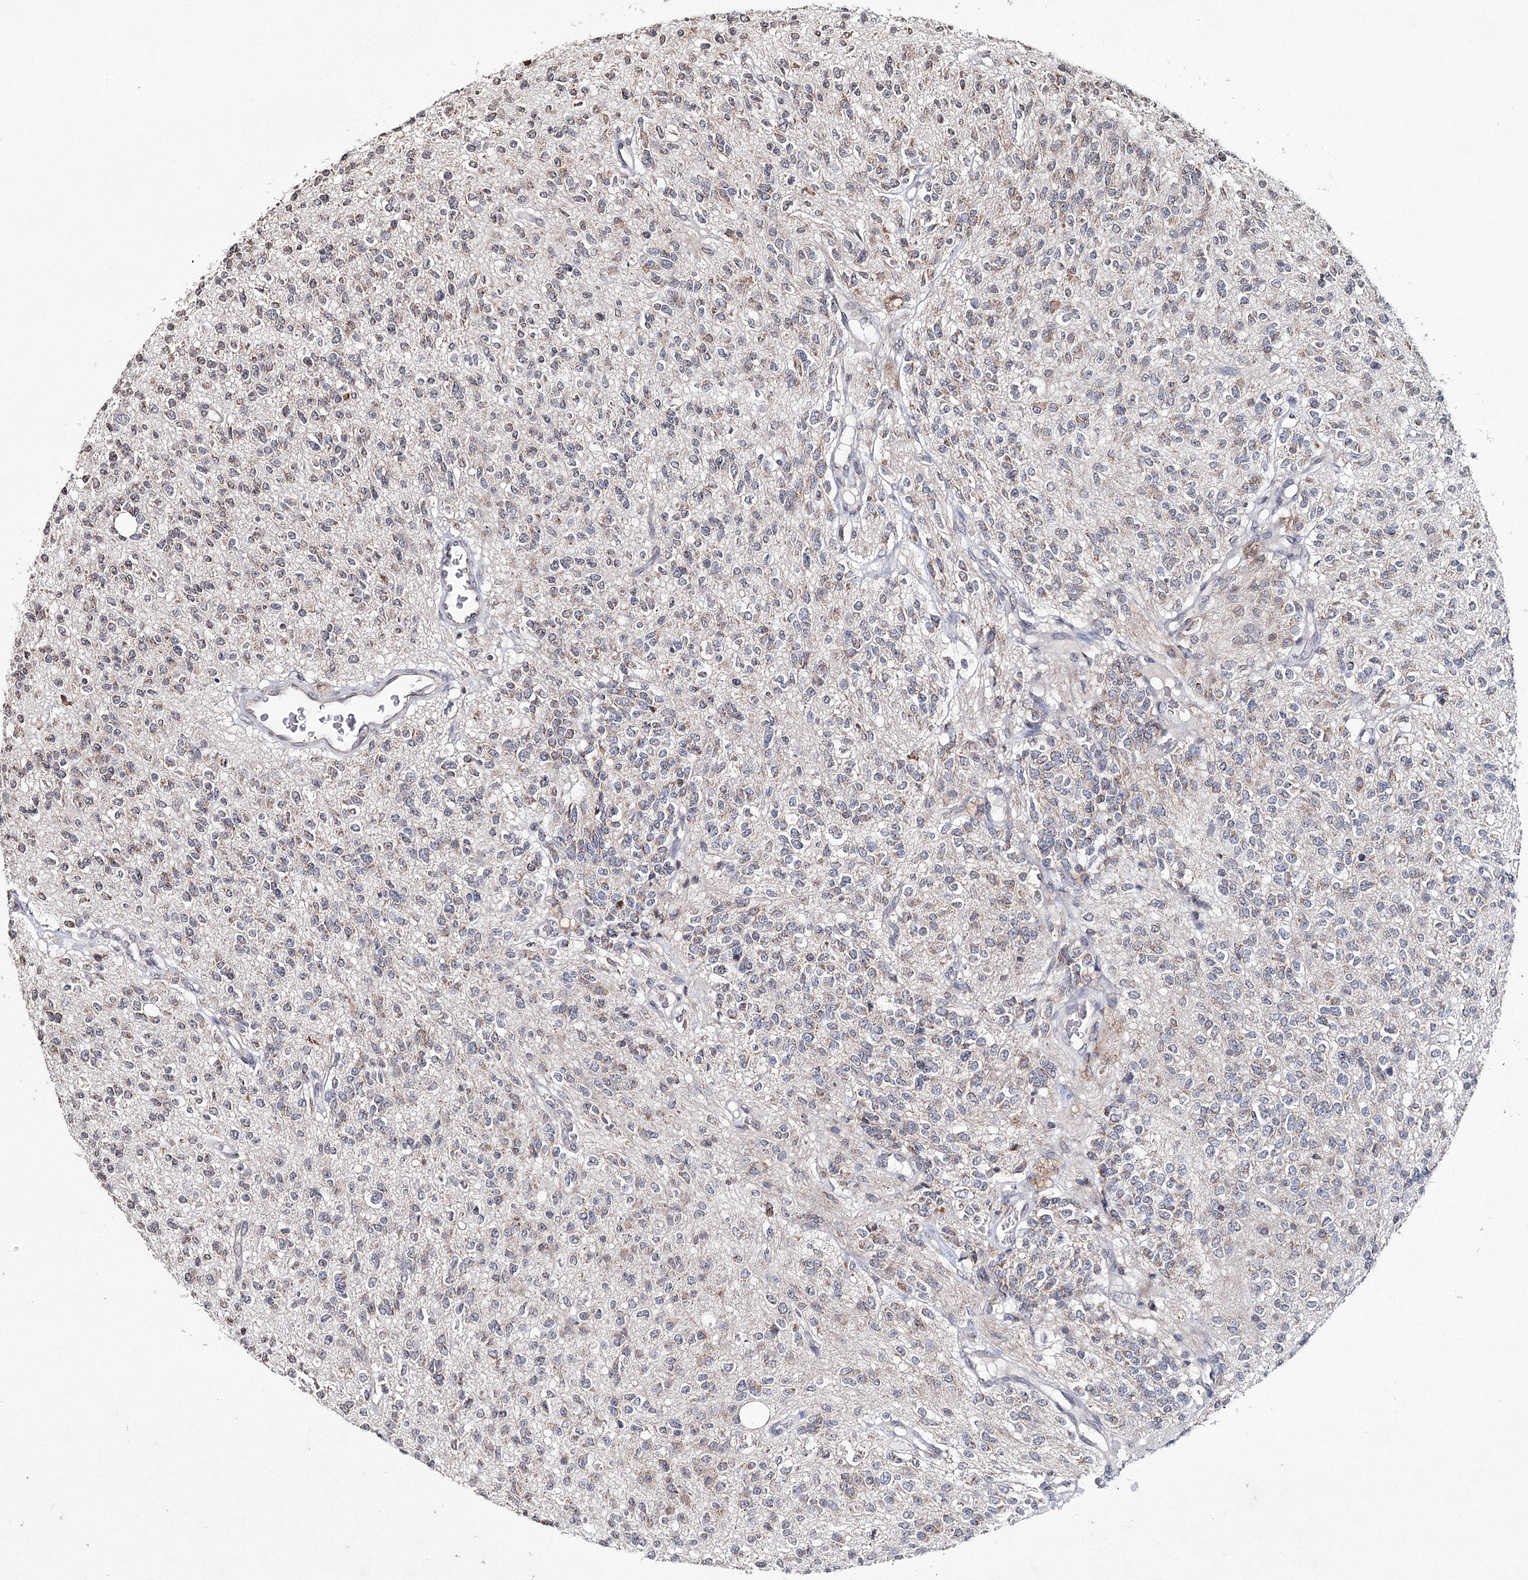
{"staining": {"intensity": "weak", "quantity": "<25%", "location": "cytoplasmic/membranous"}, "tissue": "glioma", "cell_type": "Tumor cells", "image_type": "cancer", "snomed": [{"axis": "morphology", "description": "Glioma, malignant, High grade"}, {"axis": "topography", "description": "Brain"}], "caption": "This image is of high-grade glioma (malignant) stained with immunohistochemistry (IHC) to label a protein in brown with the nuclei are counter-stained blue. There is no positivity in tumor cells.", "gene": "ICOS", "patient": {"sex": "male", "age": 34}}